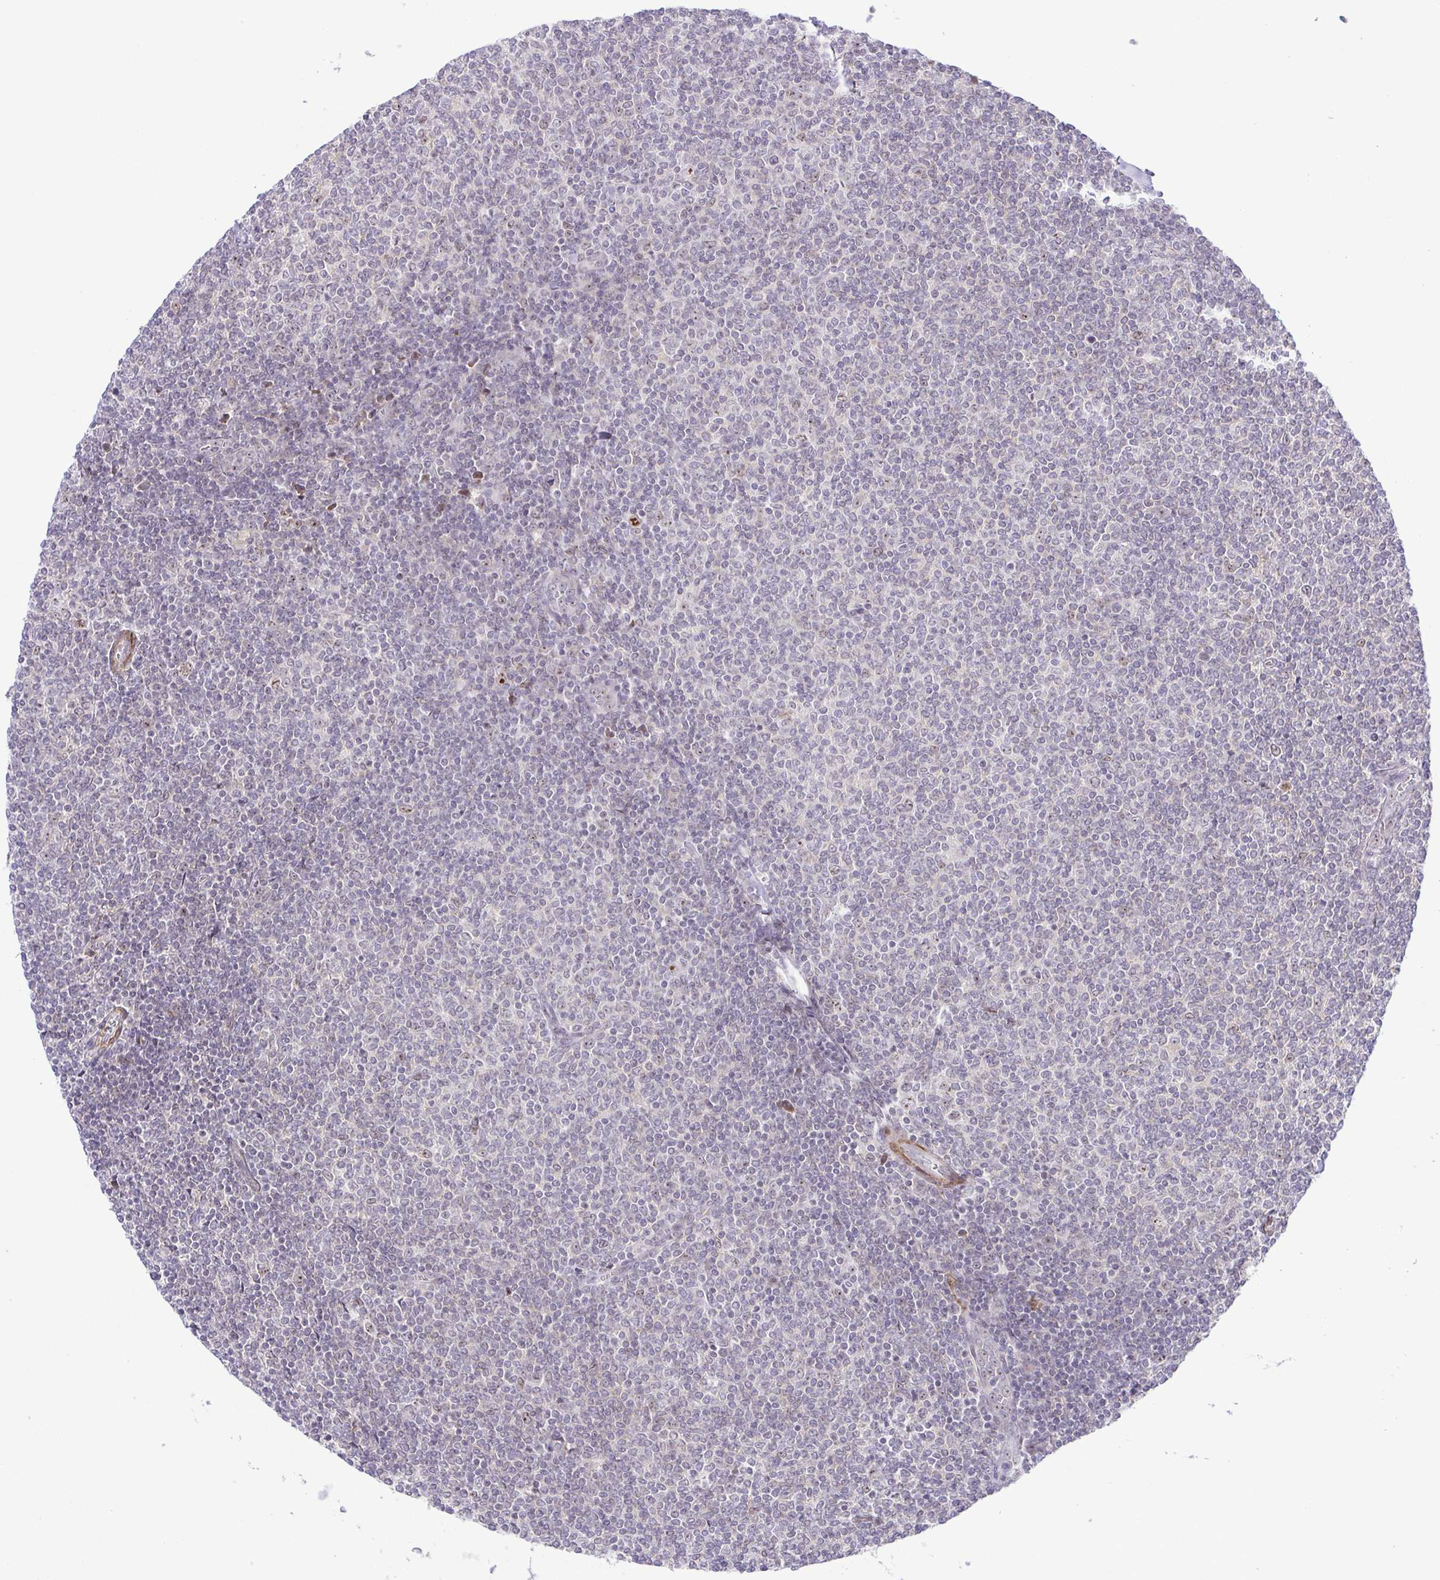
{"staining": {"intensity": "negative", "quantity": "none", "location": "none"}, "tissue": "lymphoma", "cell_type": "Tumor cells", "image_type": "cancer", "snomed": [{"axis": "morphology", "description": "Malignant lymphoma, non-Hodgkin's type, Low grade"}, {"axis": "topography", "description": "Lymph node"}], "caption": "The photomicrograph exhibits no staining of tumor cells in lymphoma. (DAB IHC, high magnification).", "gene": "RSL24D1", "patient": {"sex": "male", "age": 52}}